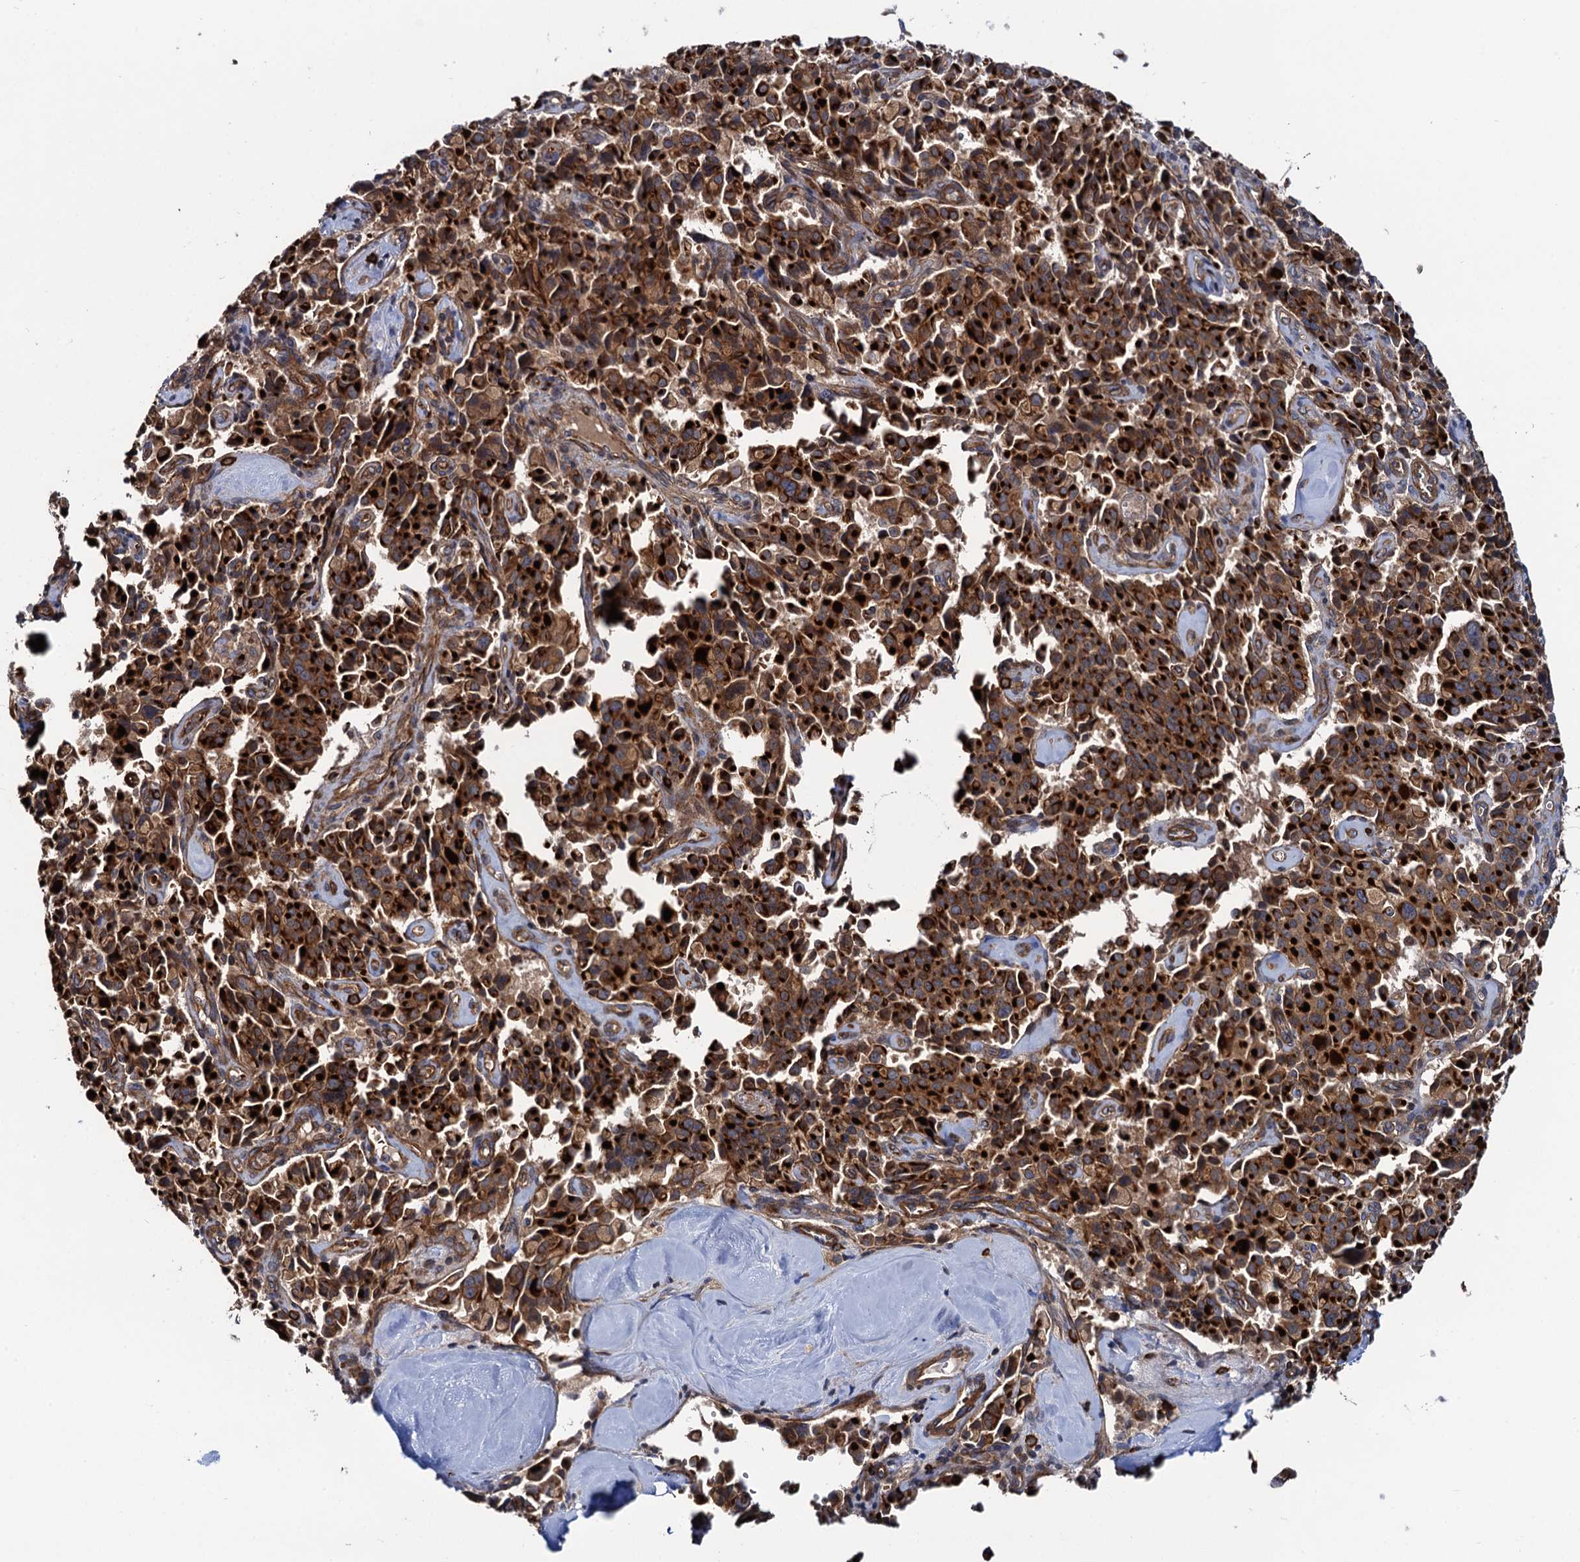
{"staining": {"intensity": "strong", "quantity": ">75%", "location": "cytoplasmic/membranous"}, "tissue": "pancreatic cancer", "cell_type": "Tumor cells", "image_type": "cancer", "snomed": [{"axis": "morphology", "description": "Adenocarcinoma, NOS"}, {"axis": "topography", "description": "Pancreas"}], "caption": "Protein expression analysis of human adenocarcinoma (pancreatic) reveals strong cytoplasmic/membranous expression in about >75% of tumor cells. (Stains: DAB (3,3'-diaminobenzidine) in brown, nuclei in blue, Microscopy: brightfield microscopy at high magnification).", "gene": "KXD1", "patient": {"sex": "male", "age": 65}}